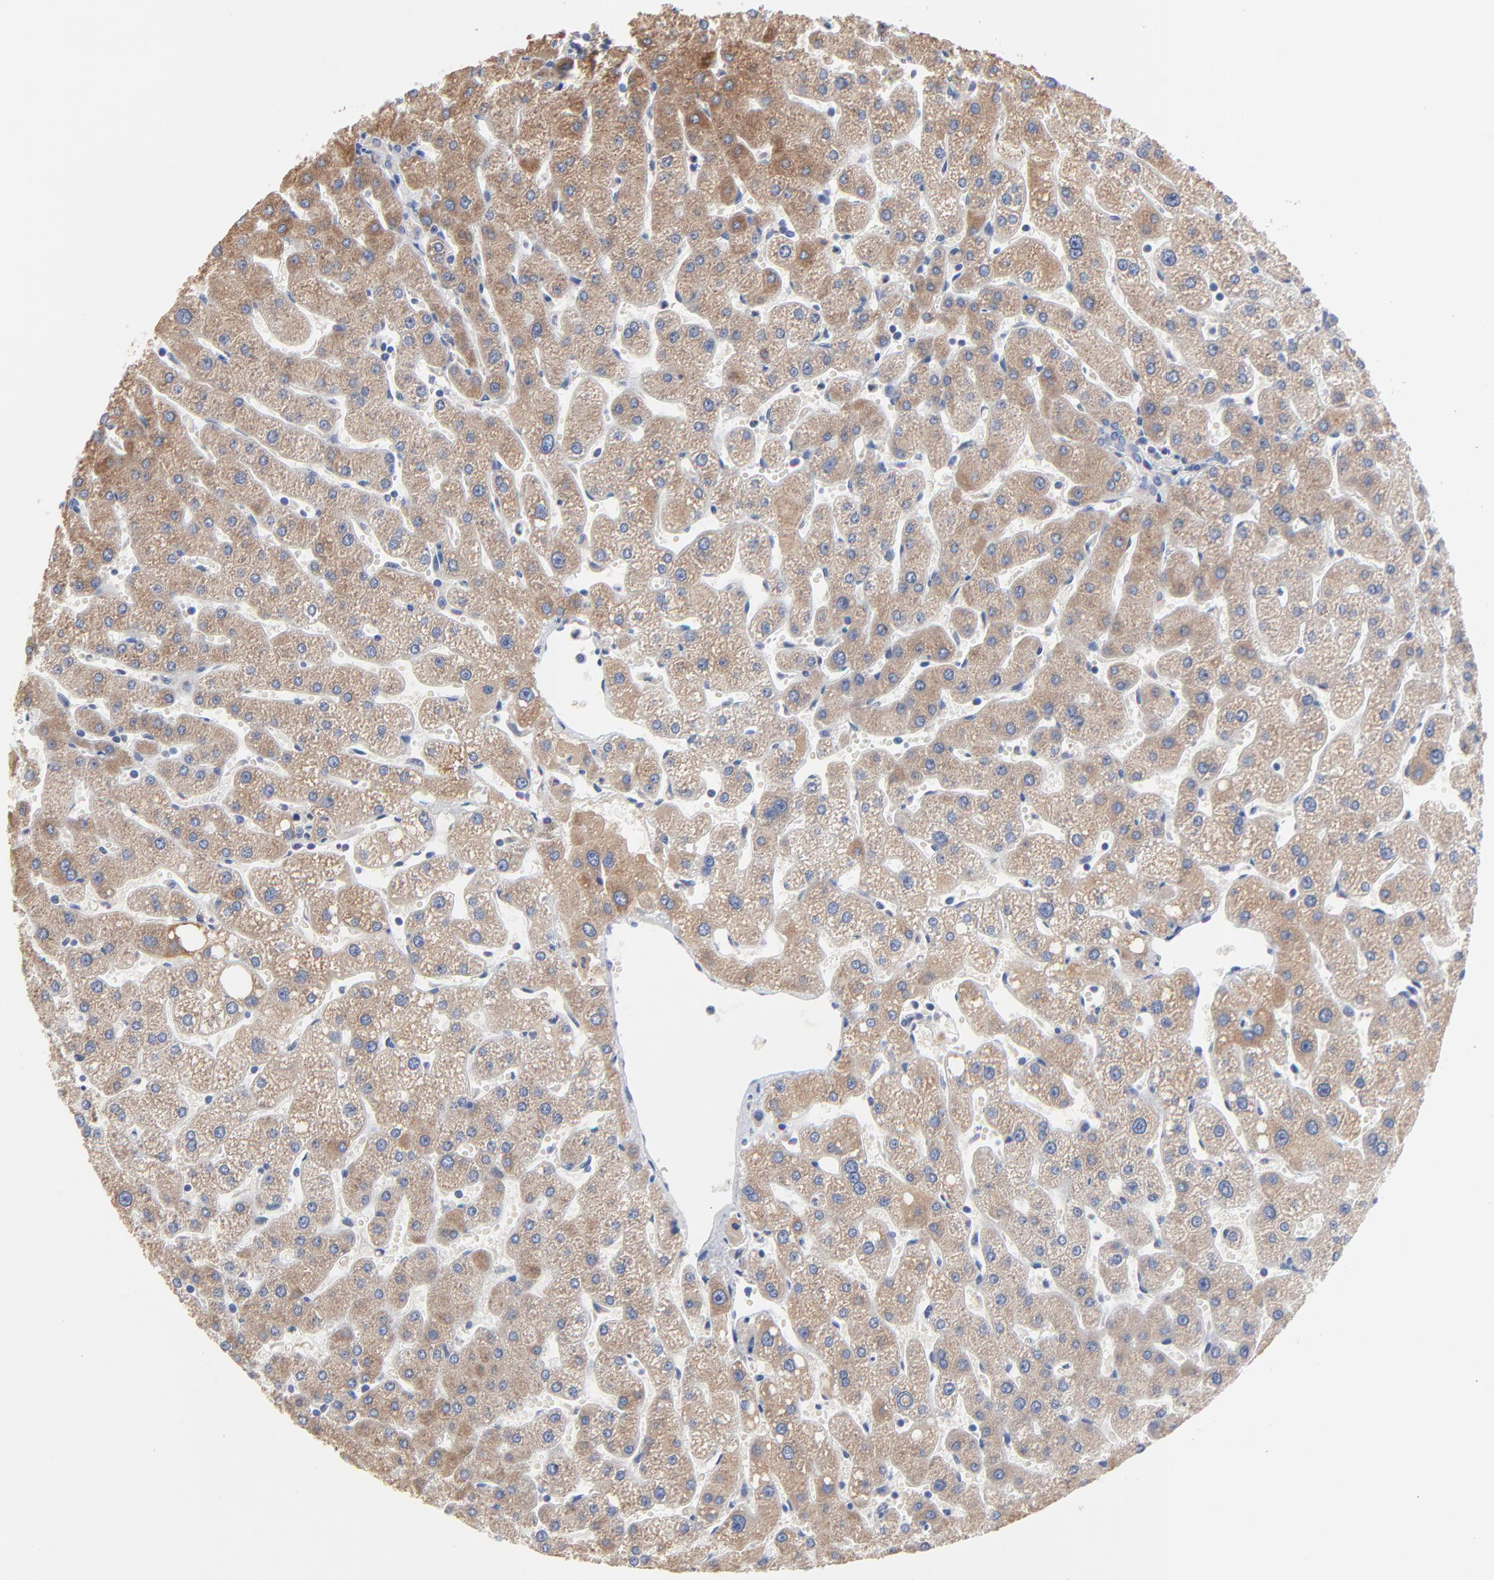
{"staining": {"intensity": "negative", "quantity": "none", "location": "none"}, "tissue": "liver", "cell_type": "Cholangiocytes", "image_type": "normal", "snomed": [{"axis": "morphology", "description": "Normal tissue, NOS"}, {"axis": "topography", "description": "Liver"}], "caption": "This is a micrograph of immunohistochemistry (IHC) staining of normal liver, which shows no expression in cholangiocytes. Brightfield microscopy of IHC stained with DAB (brown) and hematoxylin (blue), captured at high magnification.", "gene": "AADAC", "patient": {"sex": "male", "age": 67}}